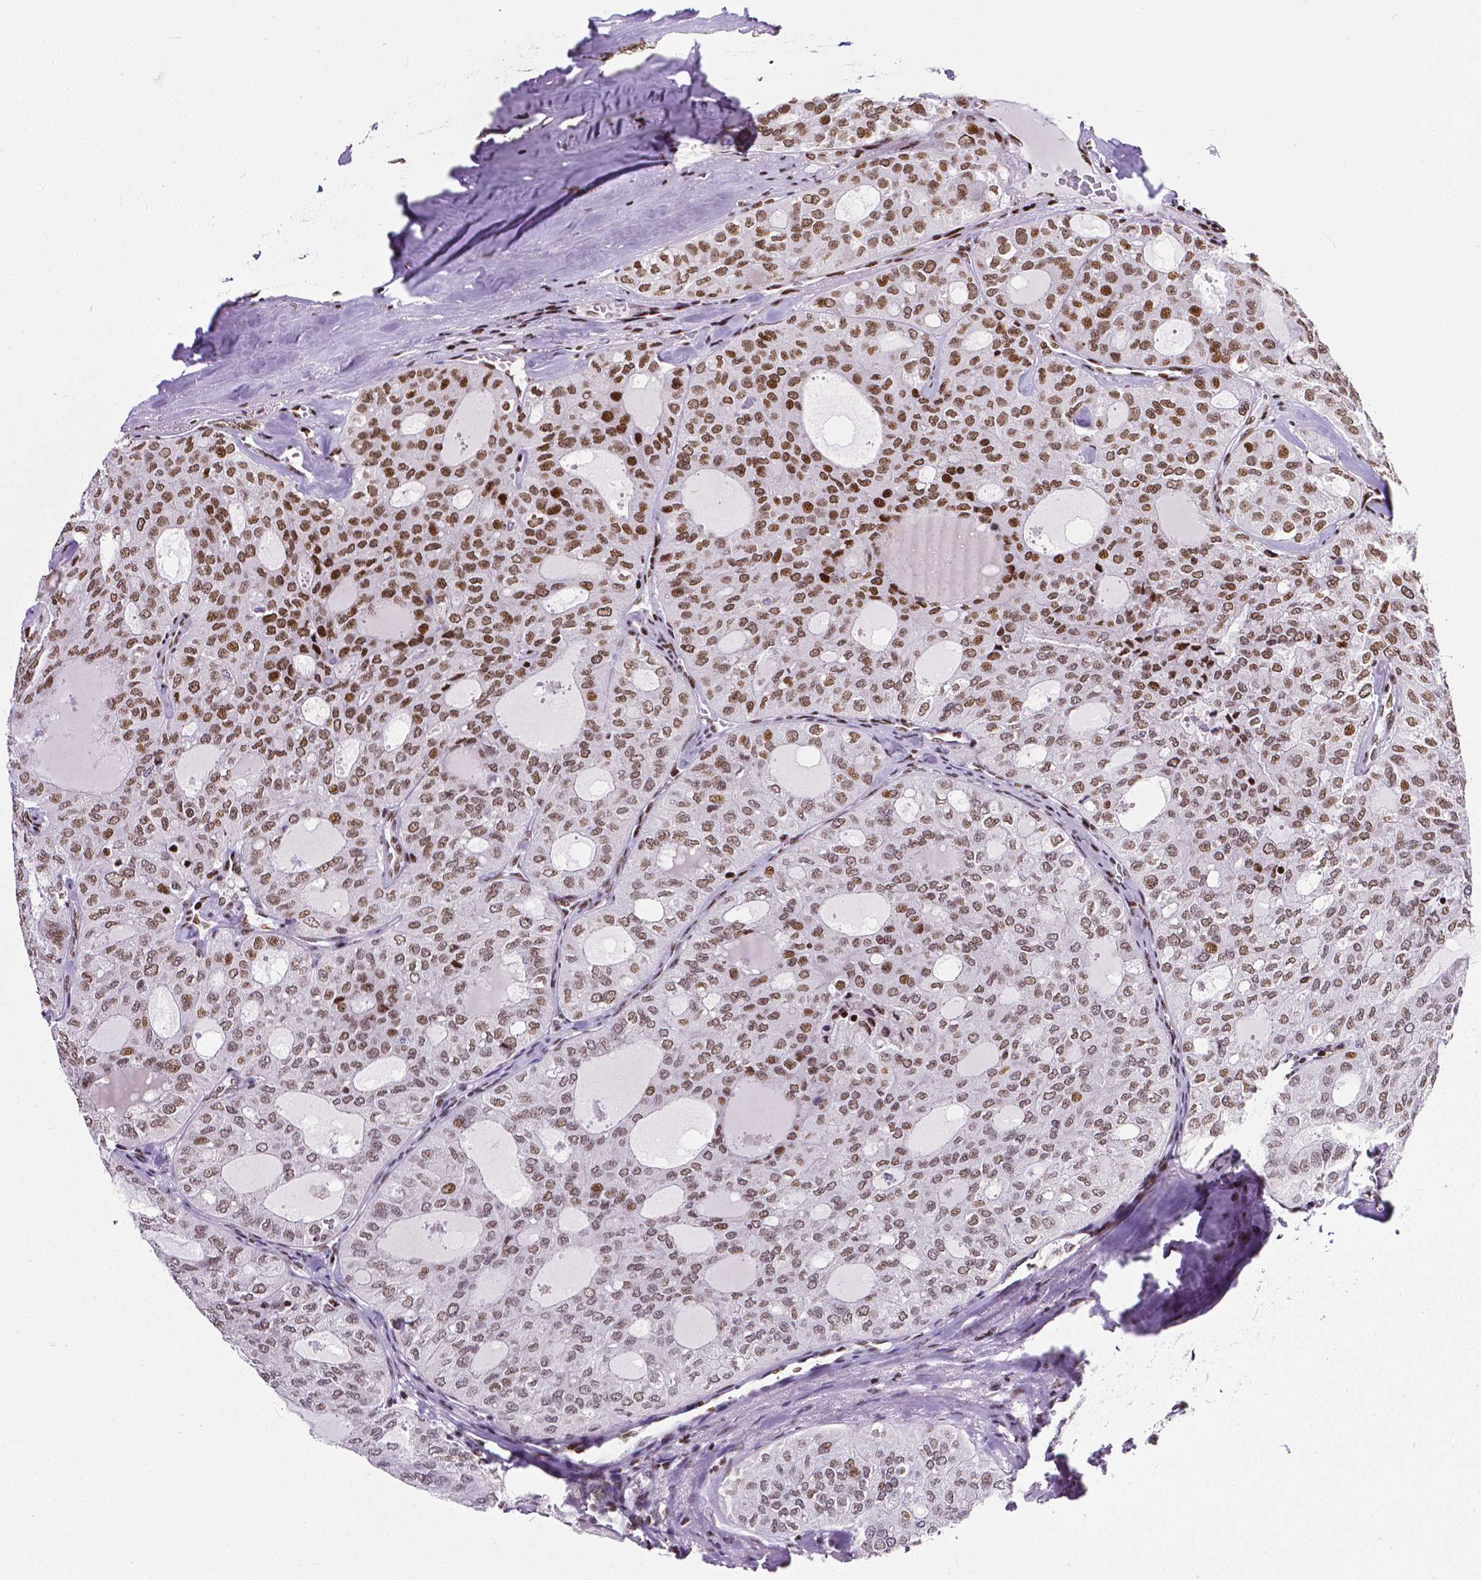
{"staining": {"intensity": "strong", "quantity": ">75%", "location": "nuclear"}, "tissue": "thyroid cancer", "cell_type": "Tumor cells", "image_type": "cancer", "snomed": [{"axis": "morphology", "description": "Follicular adenoma carcinoma, NOS"}, {"axis": "topography", "description": "Thyroid gland"}], "caption": "Thyroid cancer (follicular adenoma carcinoma) tissue reveals strong nuclear positivity in about >75% of tumor cells The protein of interest is shown in brown color, while the nuclei are stained blue.", "gene": "CTCF", "patient": {"sex": "male", "age": 75}}